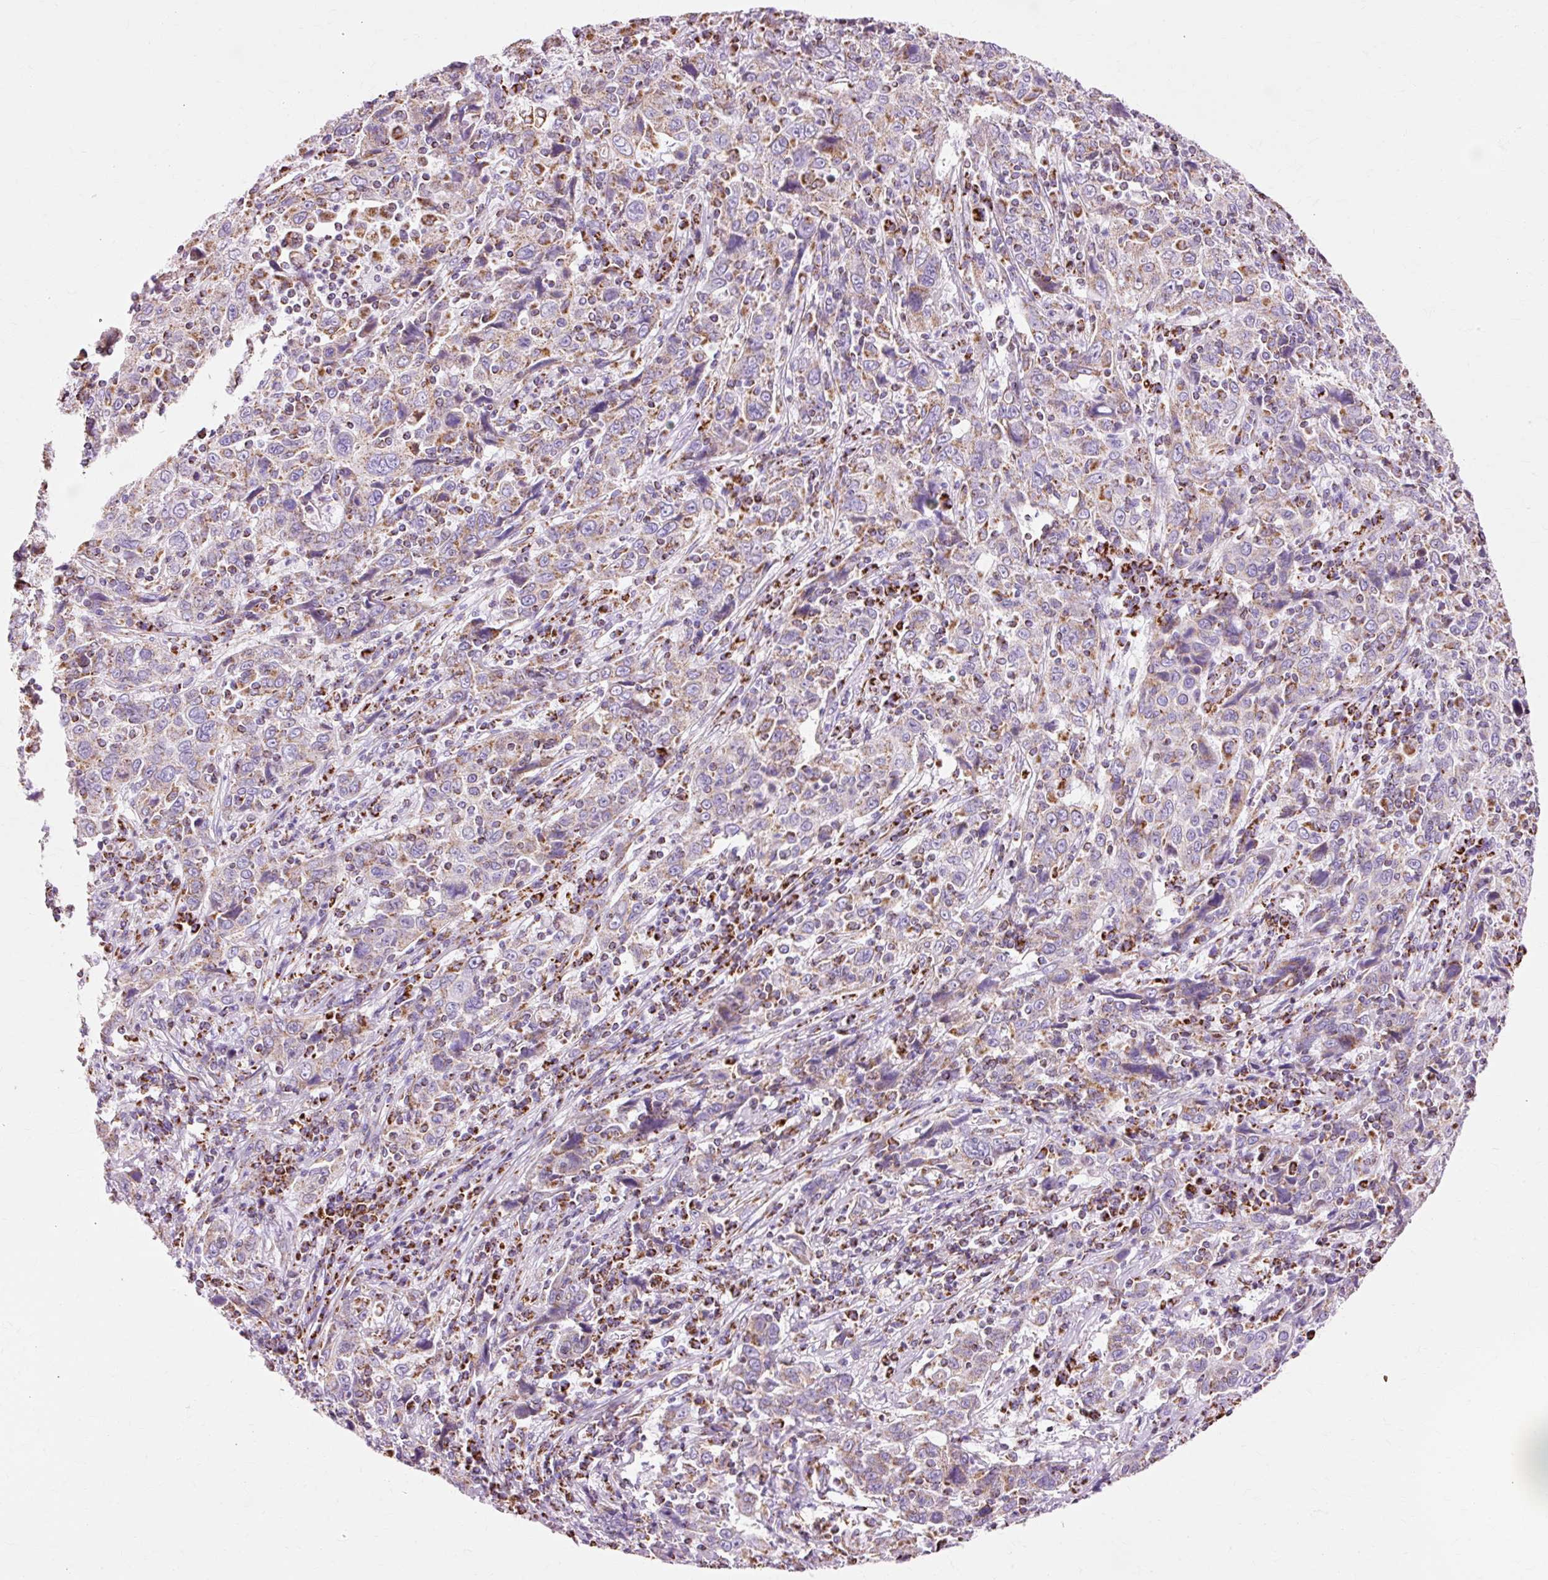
{"staining": {"intensity": "weak", "quantity": "25%-75%", "location": "cytoplasmic/membranous"}, "tissue": "cervical cancer", "cell_type": "Tumor cells", "image_type": "cancer", "snomed": [{"axis": "morphology", "description": "Squamous cell carcinoma, NOS"}, {"axis": "topography", "description": "Cervix"}], "caption": "Weak cytoplasmic/membranous positivity for a protein is appreciated in approximately 25%-75% of tumor cells of cervical squamous cell carcinoma using IHC.", "gene": "ATP5PO", "patient": {"sex": "female", "age": 46}}